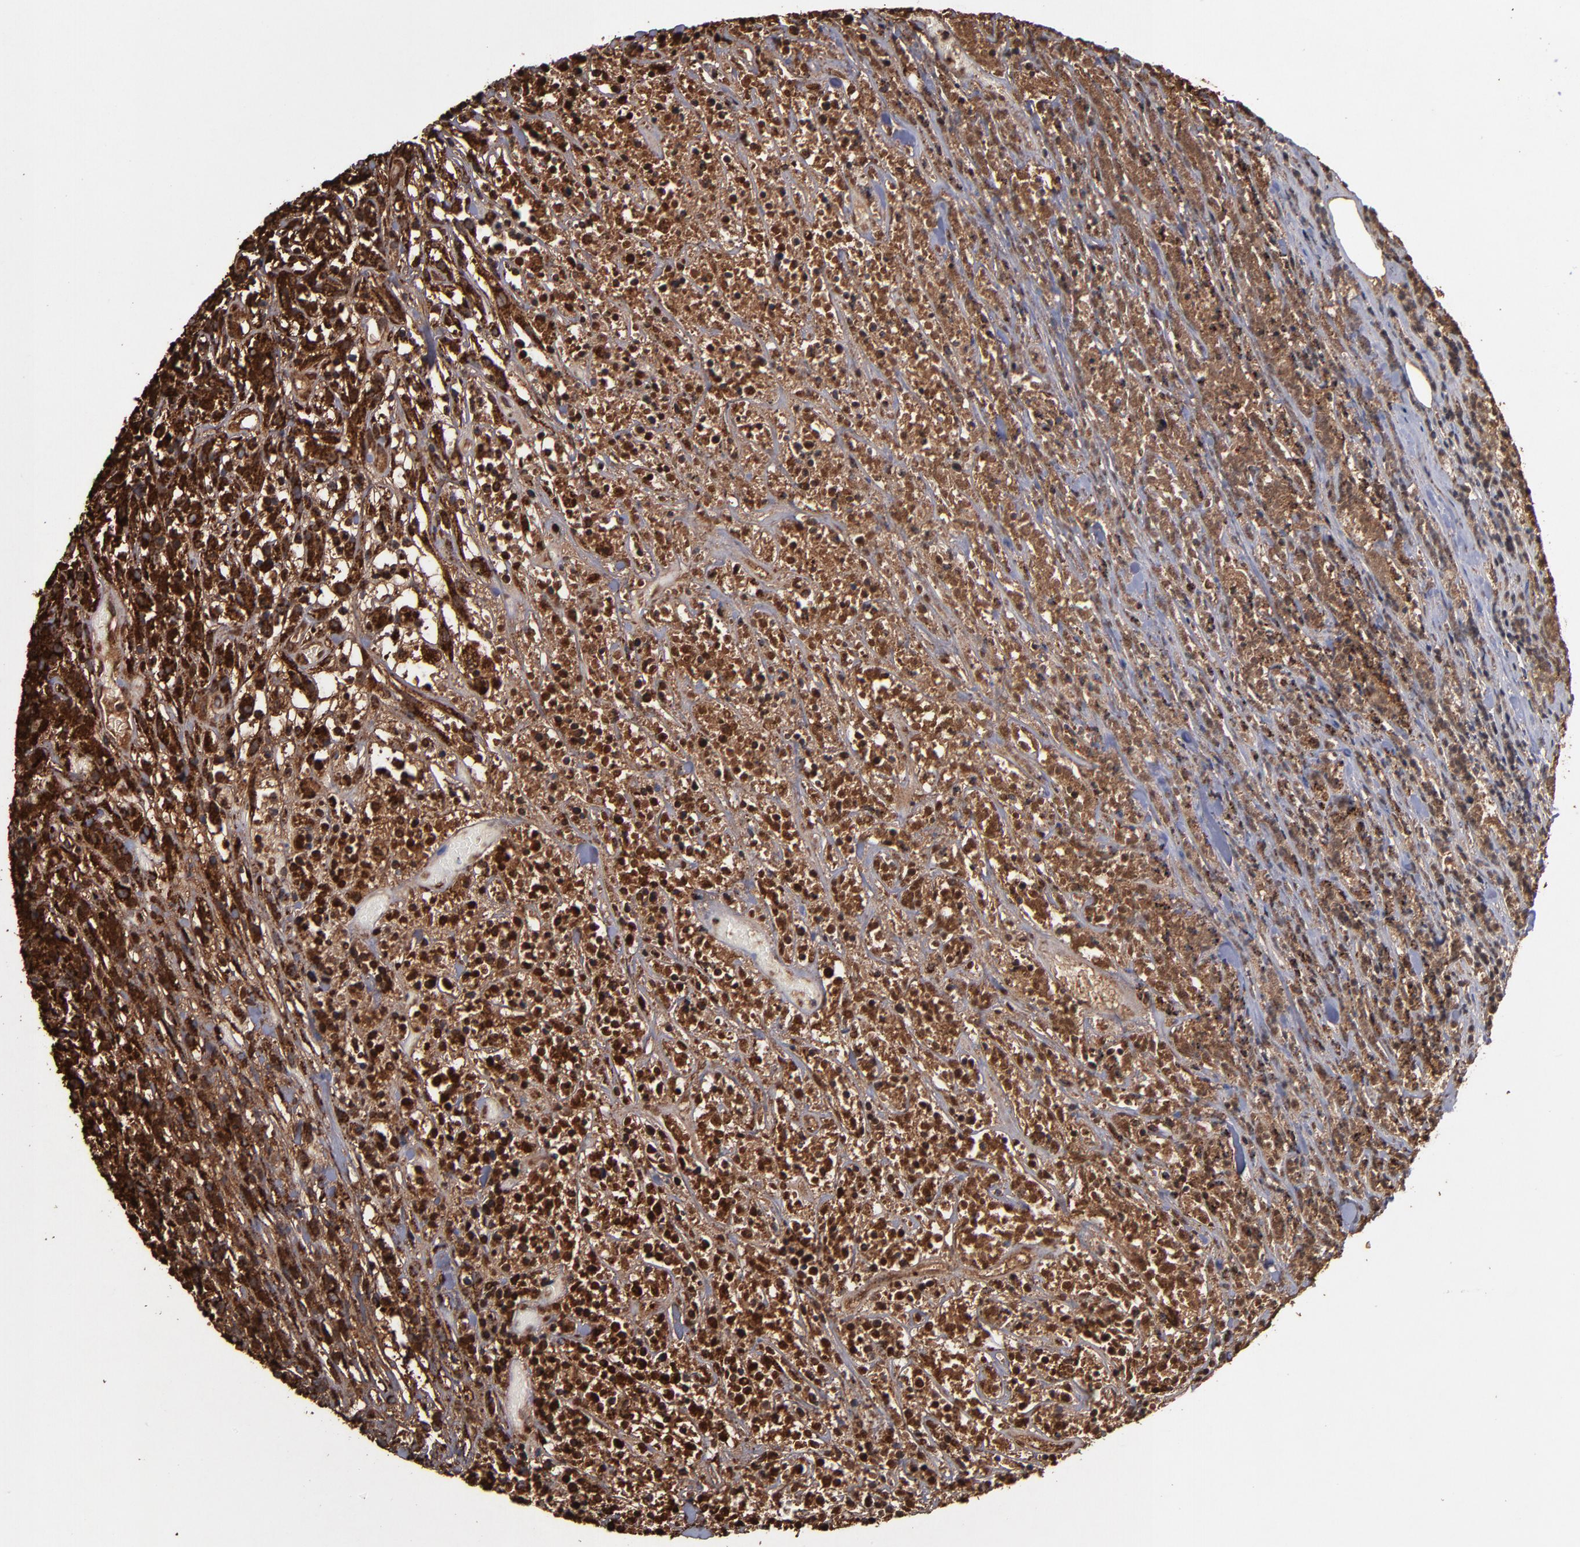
{"staining": {"intensity": "strong", "quantity": ">75%", "location": "cytoplasmic/membranous"}, "tissue": "lymphoma", "cell_type": "Tumor cells", "image_type": "cancer", "snomed": [{"axis": "morphology", "description": "Malignant lymphoma, non-Hodgkin's type, High grade"}, {"axis": "topography", "description": "Lymph node"}], "caption": "Immunohistochemistry histopathology image of neoplastic tissue: lymphoma stained using immunohistochemistry (IHC) demonstrates high levels of strong protein expression localized specifically in the cytoplasmic/membranous of tumor cells, appearing as a cytoplasmic/membranous brown color.", "gene": "SOD2", "patient": {"sex": "female", "age": 73}}